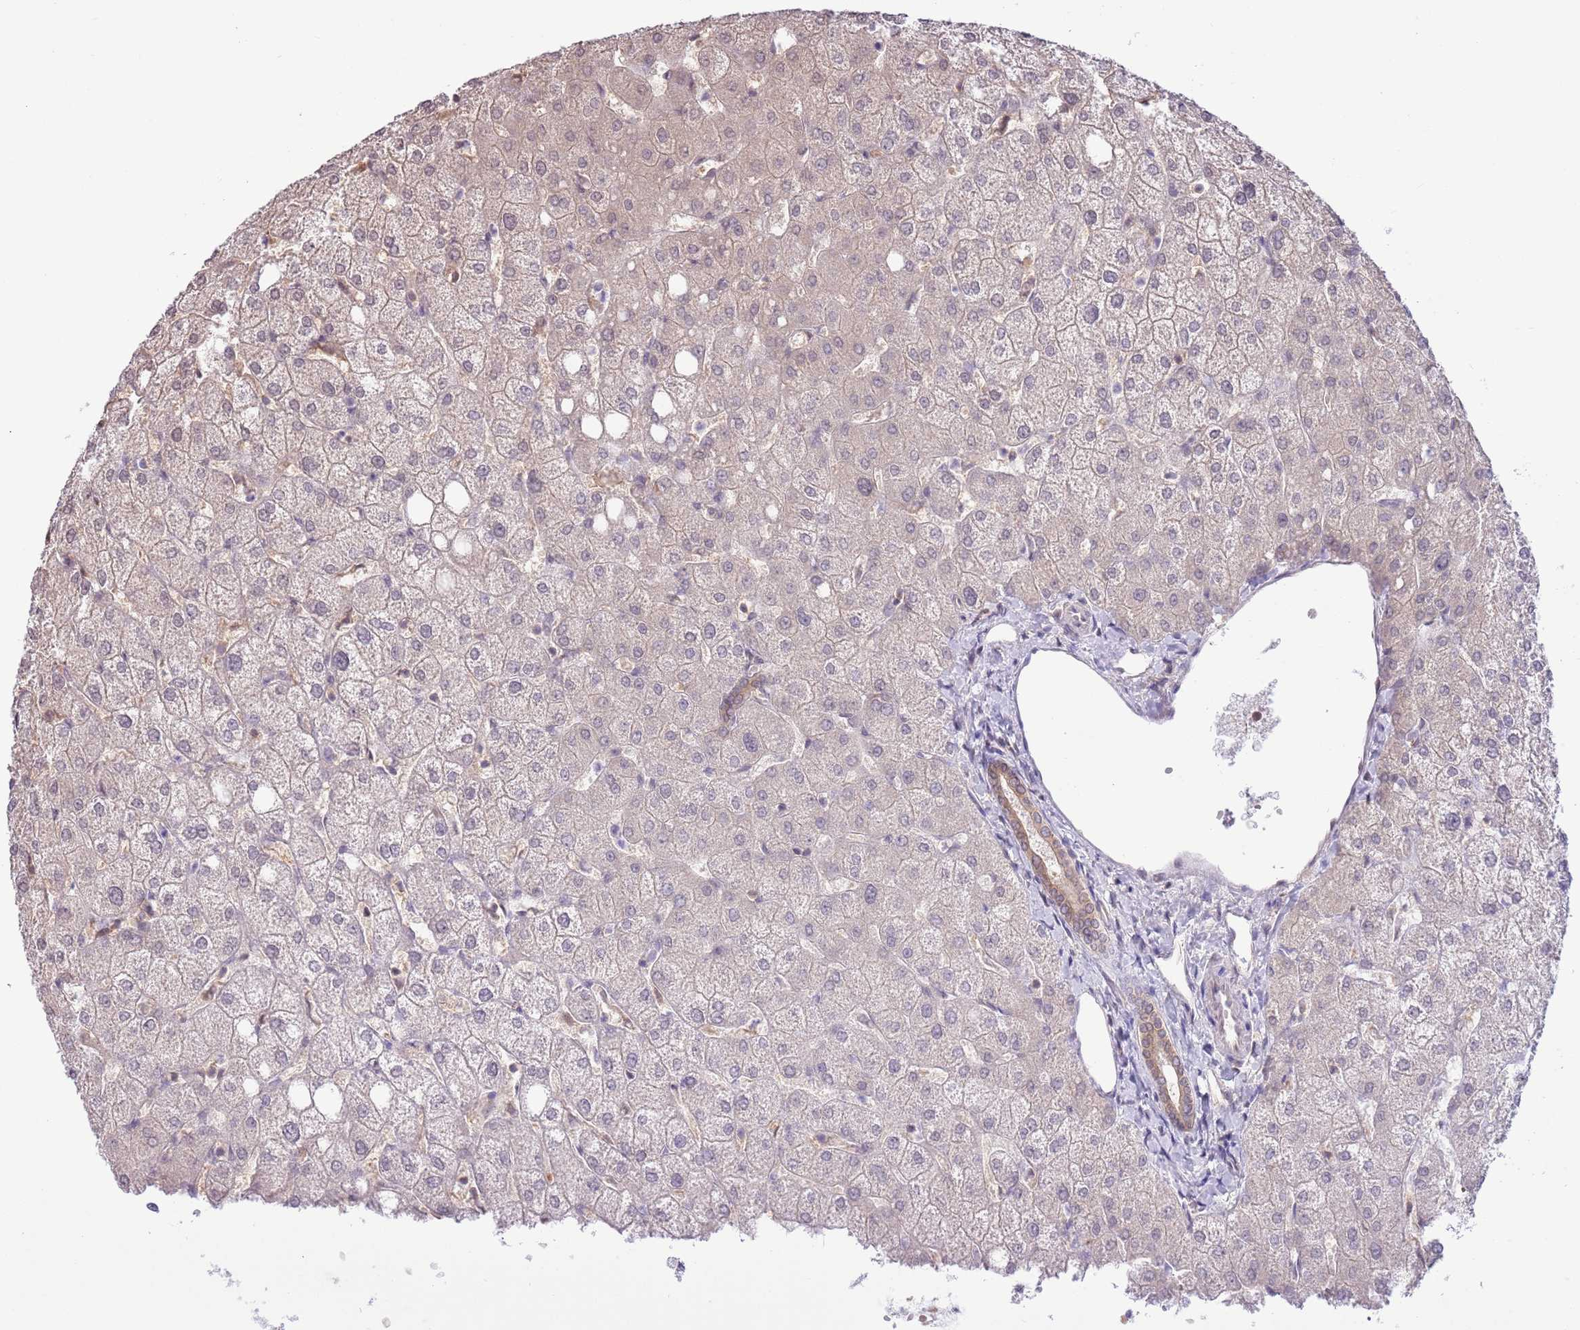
{"staining": {"intensity": "weak", "quantity": "25%-75%", "location": "cytoplasmic/membranous"}, "tissue": "liver", "cell_type": "Cholangiocytes", "image_type": "normal", "snomed": [{"axis": "morphology", "description": "Normal tissue, NOS"}, {"axis": "topography", "description": "Liver"}], "caption": "Liver stained for a protein reveals weak cytoplasmic/membranous positivity in cholangiocytes. The protein of interest is shown in brown color, while the nuclei are stained blue.", "gene": "NSFL1C", "patient": {"sex": "female", "age": 54}}